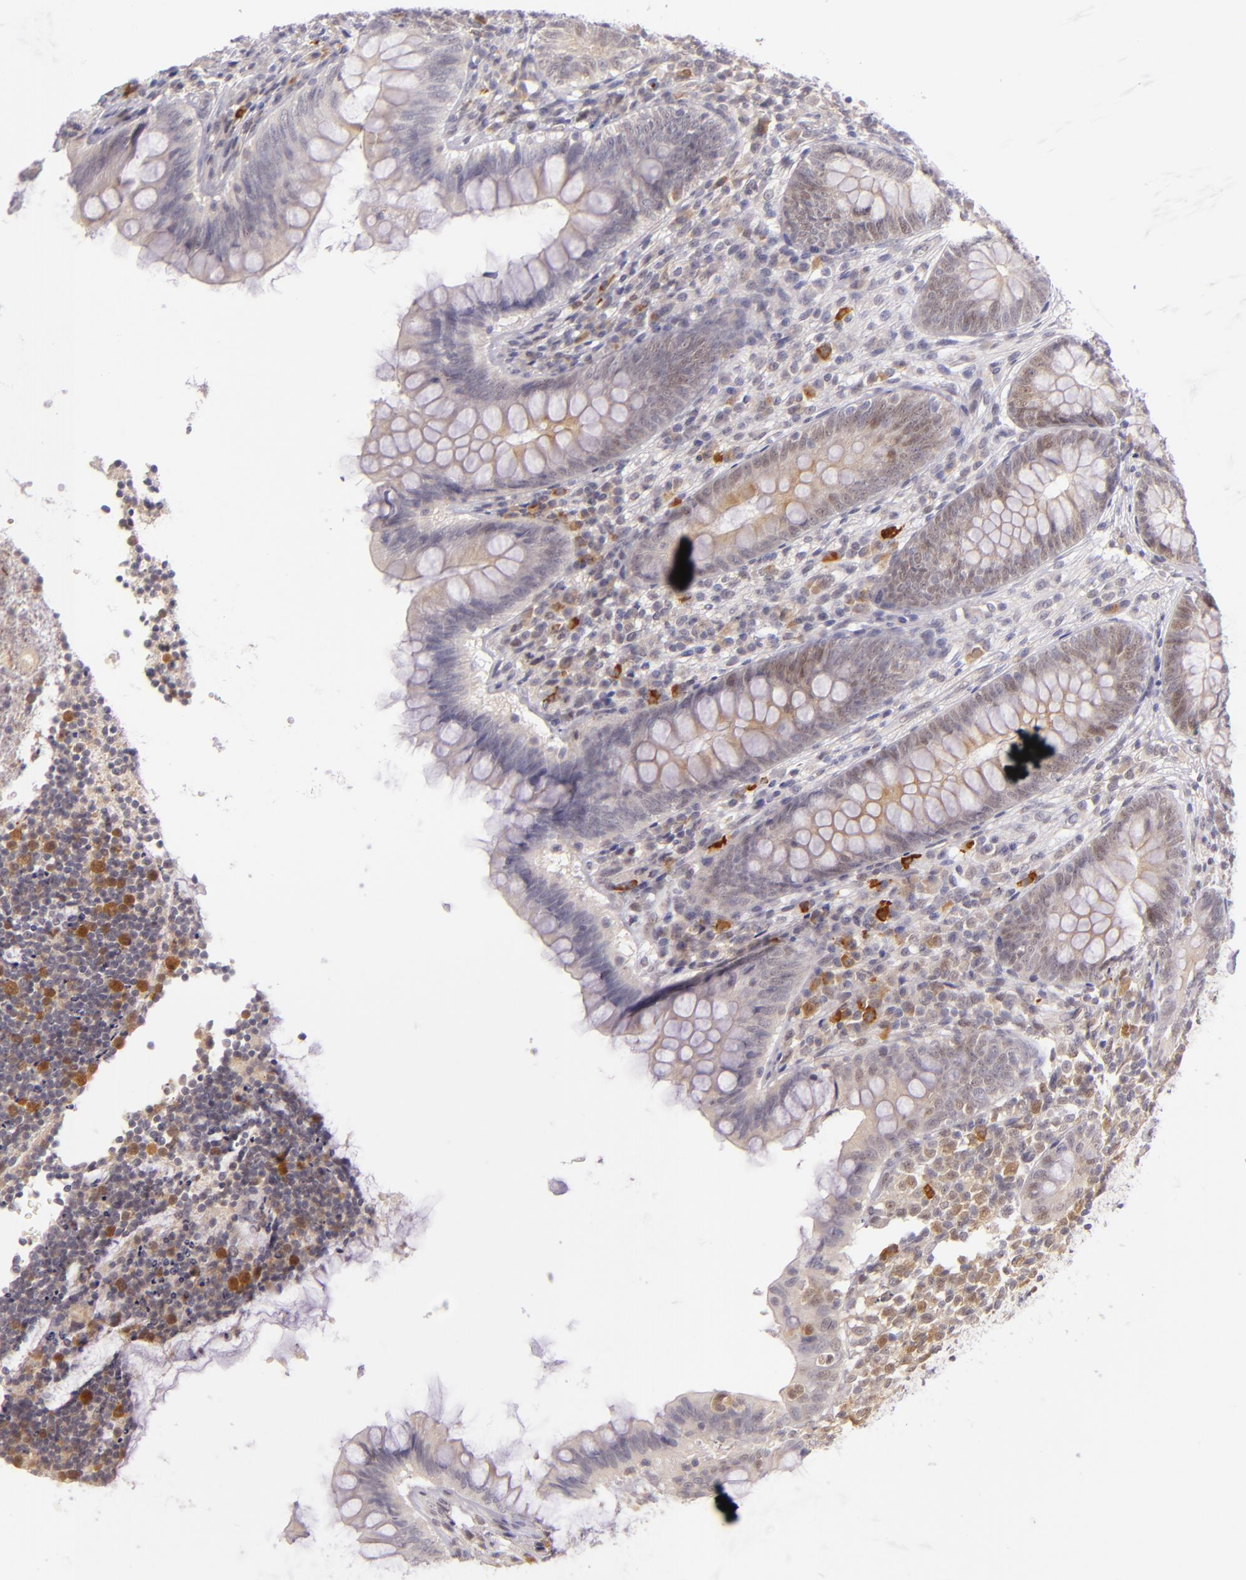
{"staining": {"intensity": "moderate", "quantity": "25%-75%", "location": "cytoplasmic/membranous,nuclear"}, "tissue": "appendix", "cell_type": "Glandular cells", "image_type": "normal", "snomed": [{"axis": "morphology", "description": "Normal tissue, NOS"}, {"axis": "topography", "description": "Appendix"}], "caption": "Appendix stained with a brown dye reveals moderate cytoplasmic/membranous,nuclear positive staining in approximately 25%-75% of glandular cells.", "gene": "CSE1L", "patient": {"sex": "female", "age": 66}}